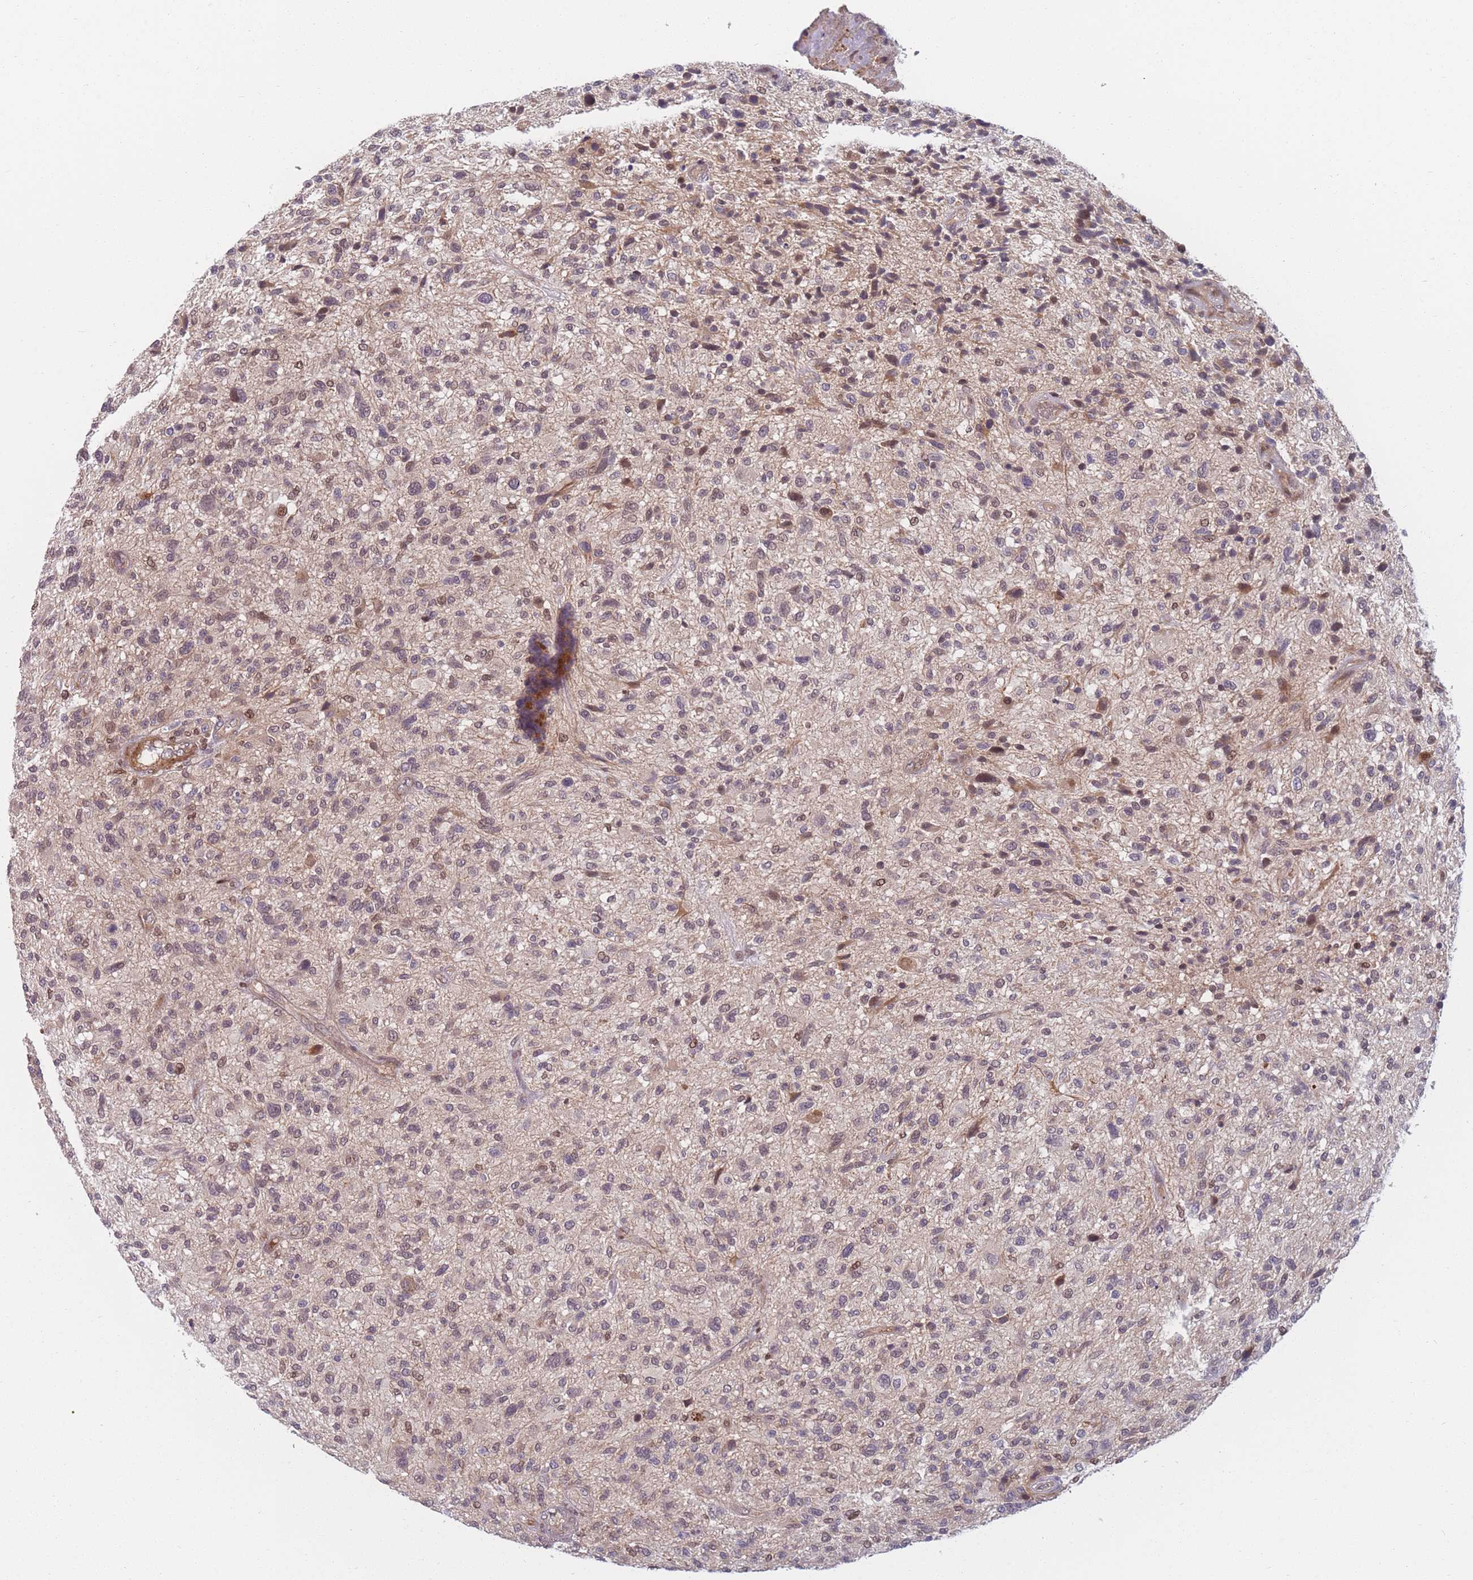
{"staining": {"intensity": "weak", "quantity": "25%-75%", "location": "cytoplasmic/membranous,nuclear"}, "tissue": "glioma", "cell_type": "Tumor cells", "image_type": "cancer", "snomed": [{"axis": "morphology", "description": "Glioma, malignant, High grade"}, {"axis": "topography", "description": "Brain"}], "caption": "Immunohistochemical staining of malignant high-grade glioma exhibits low levels of weak cytoplasmic/membranous and nuclear protein positivity in about 25%-75% of tumor cells.", "gene": "FAM153A", "patient": {"sex": "male", "age": 47}}